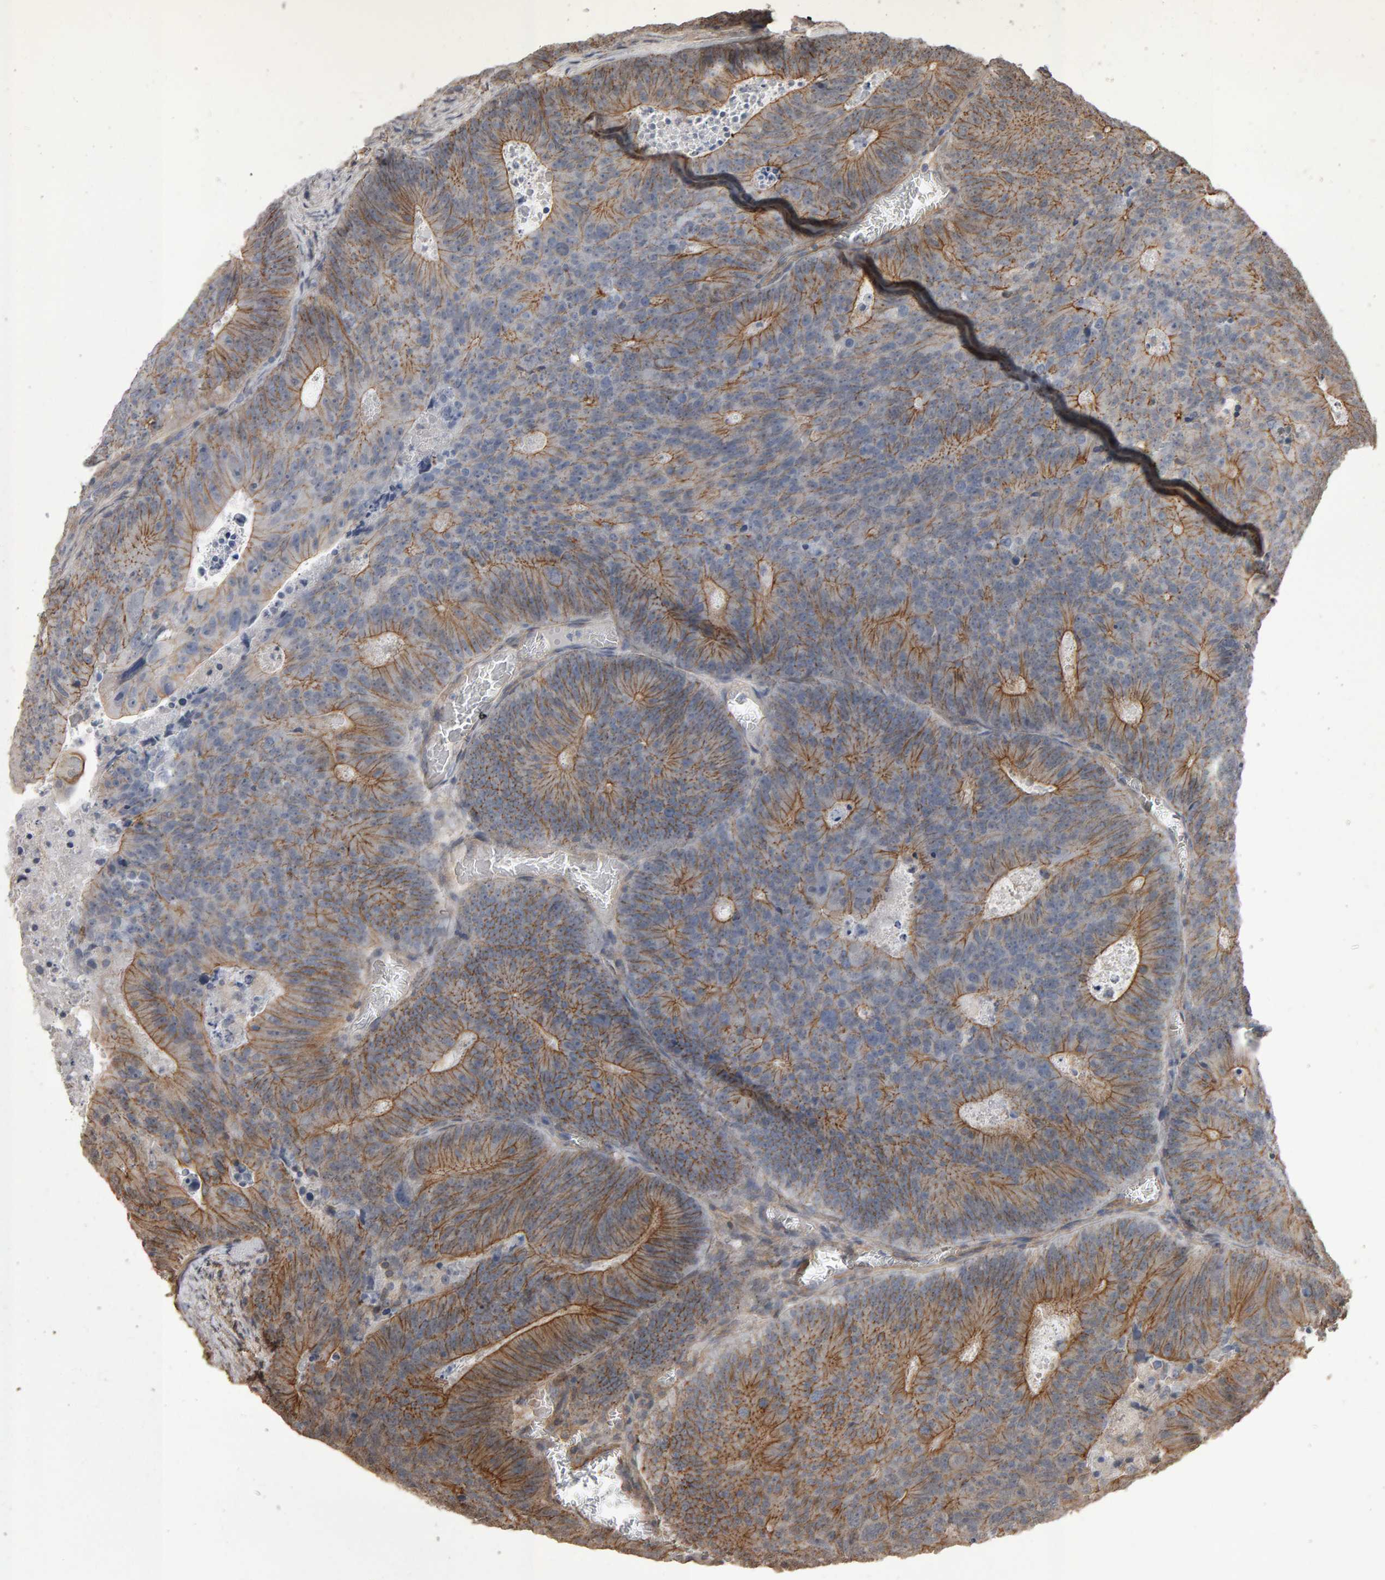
{"staining": {"intensity": "moderate", "quantity": "25%-75%", "location": "cytoplasmic/membranous"}, "tissue": "colorectal cancer", "cell_type": "Tumor cells", "image_type": "cancer", "snomed": [{"axis": "morphology", "description": "Adenocarcinoma, NOS"}, {"axis": "topography", "description": "Colon"}], "caption": "Immunohistochemistry (IHC) micrograph of neoplastic tissue: human colorectal cancer stained using immunohistochemistry (IHC) displays medium levels of moderate protein expression localized specifically in the cytoplasmic/membranous of tumor cells, appearing as a cytoplasmic/membranous brown color.", "gene": "SCRIB", "patient": {"sex": "male", "age": 87}}